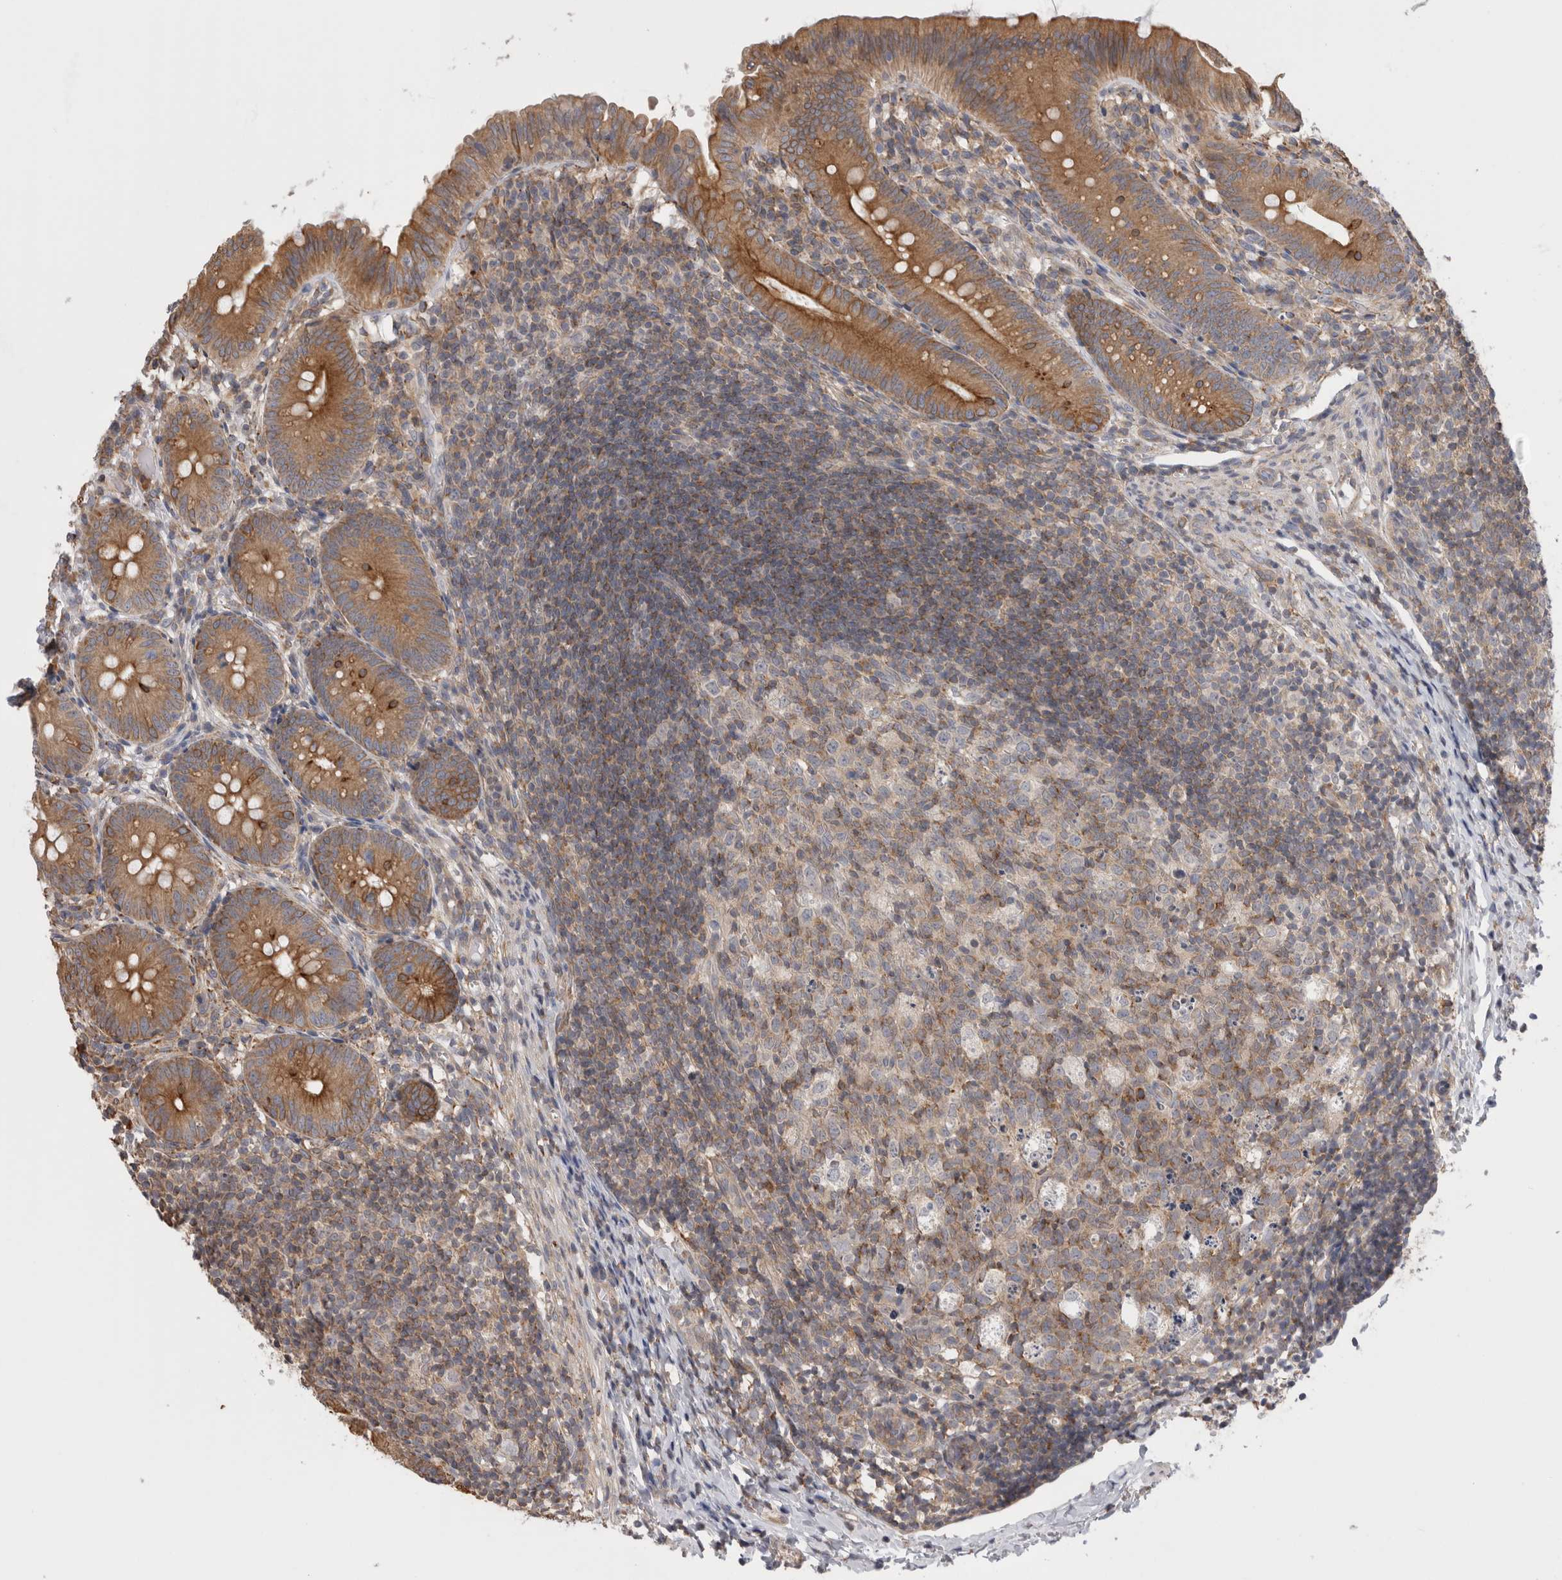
{"staining": {"intensity": "moderate", "quantity": ">75%", "location": "cytoplasmic/membranous"}, "tissue": "appendix", "cell_type": "Glandular cells", "image_type": "normal", "snomed": [{"axis": "morphology", "description": "Normal tissue, NOS"}, {"axis": "topography", "description": "Appendix"}], "caption": "This photomicrograph exhibits IHC staining of normal appendix, with medium moderate cytoplasmic/membranous staining in approximately >75% of glandular cells.", "gene": "SMAP2", "patient": {"sex": "male", "age": 1}}